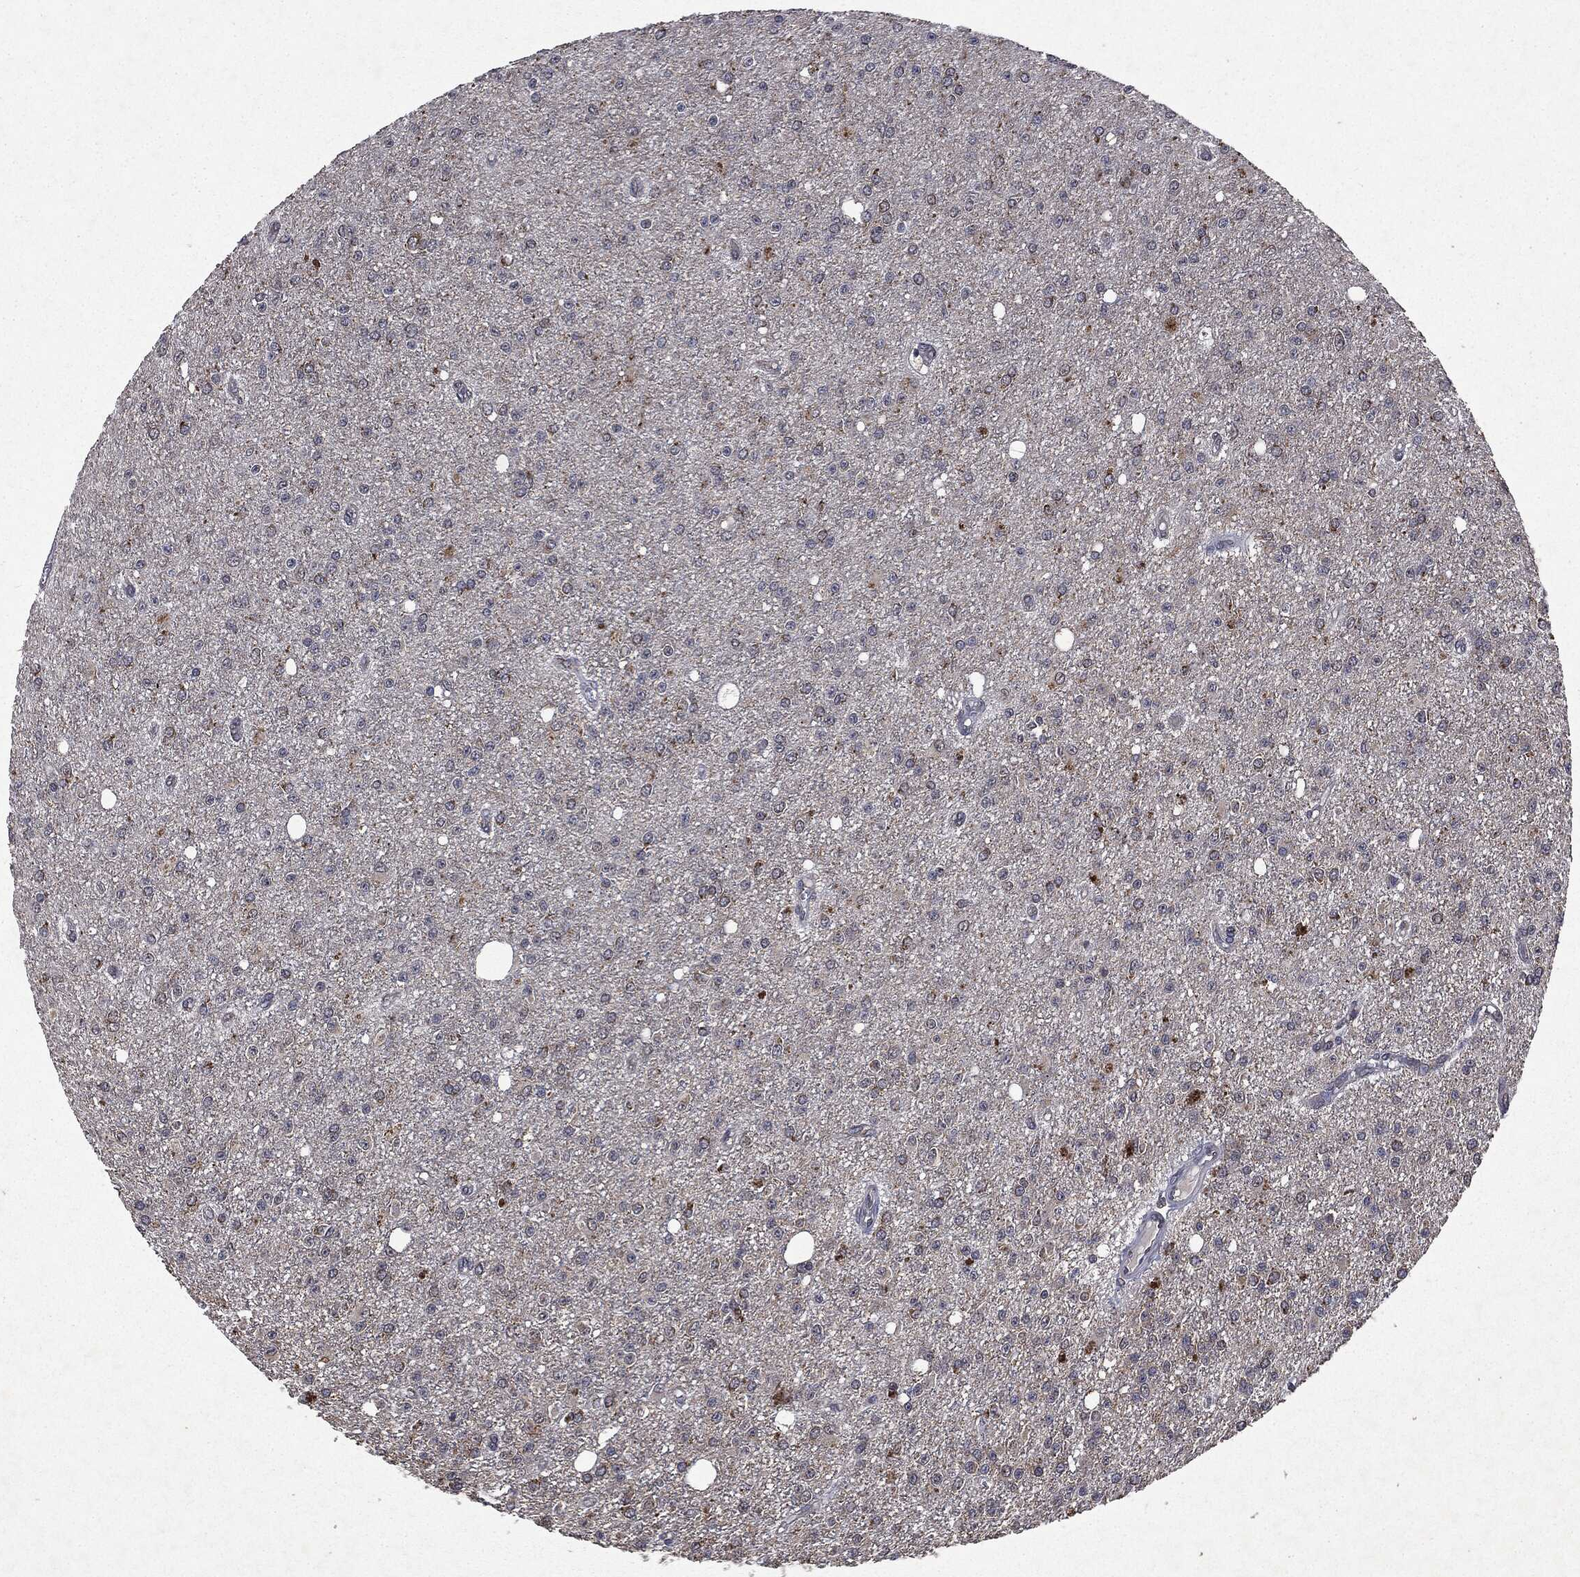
{"staining": {"intensity": "strong", "quantity": "<25%", "location": "cytoplasmic/membranous"}, "tissue": "glioma", "cell_type": "Tumor cells", "image_type": "cancer", "snomed": [{"axis": "morphology", "description": "Glioma, malignant, Low grade"}, {"axis": "topography", "description": "Brain"}], "caption": "Protein analysis of malignant glioma (low-grade) tissue shows strong cytoplasmic/membranous expression in about <25% of tumor cells.", "gene": "PLPPR2", "patient": {"sex": "female", "age": 45}}